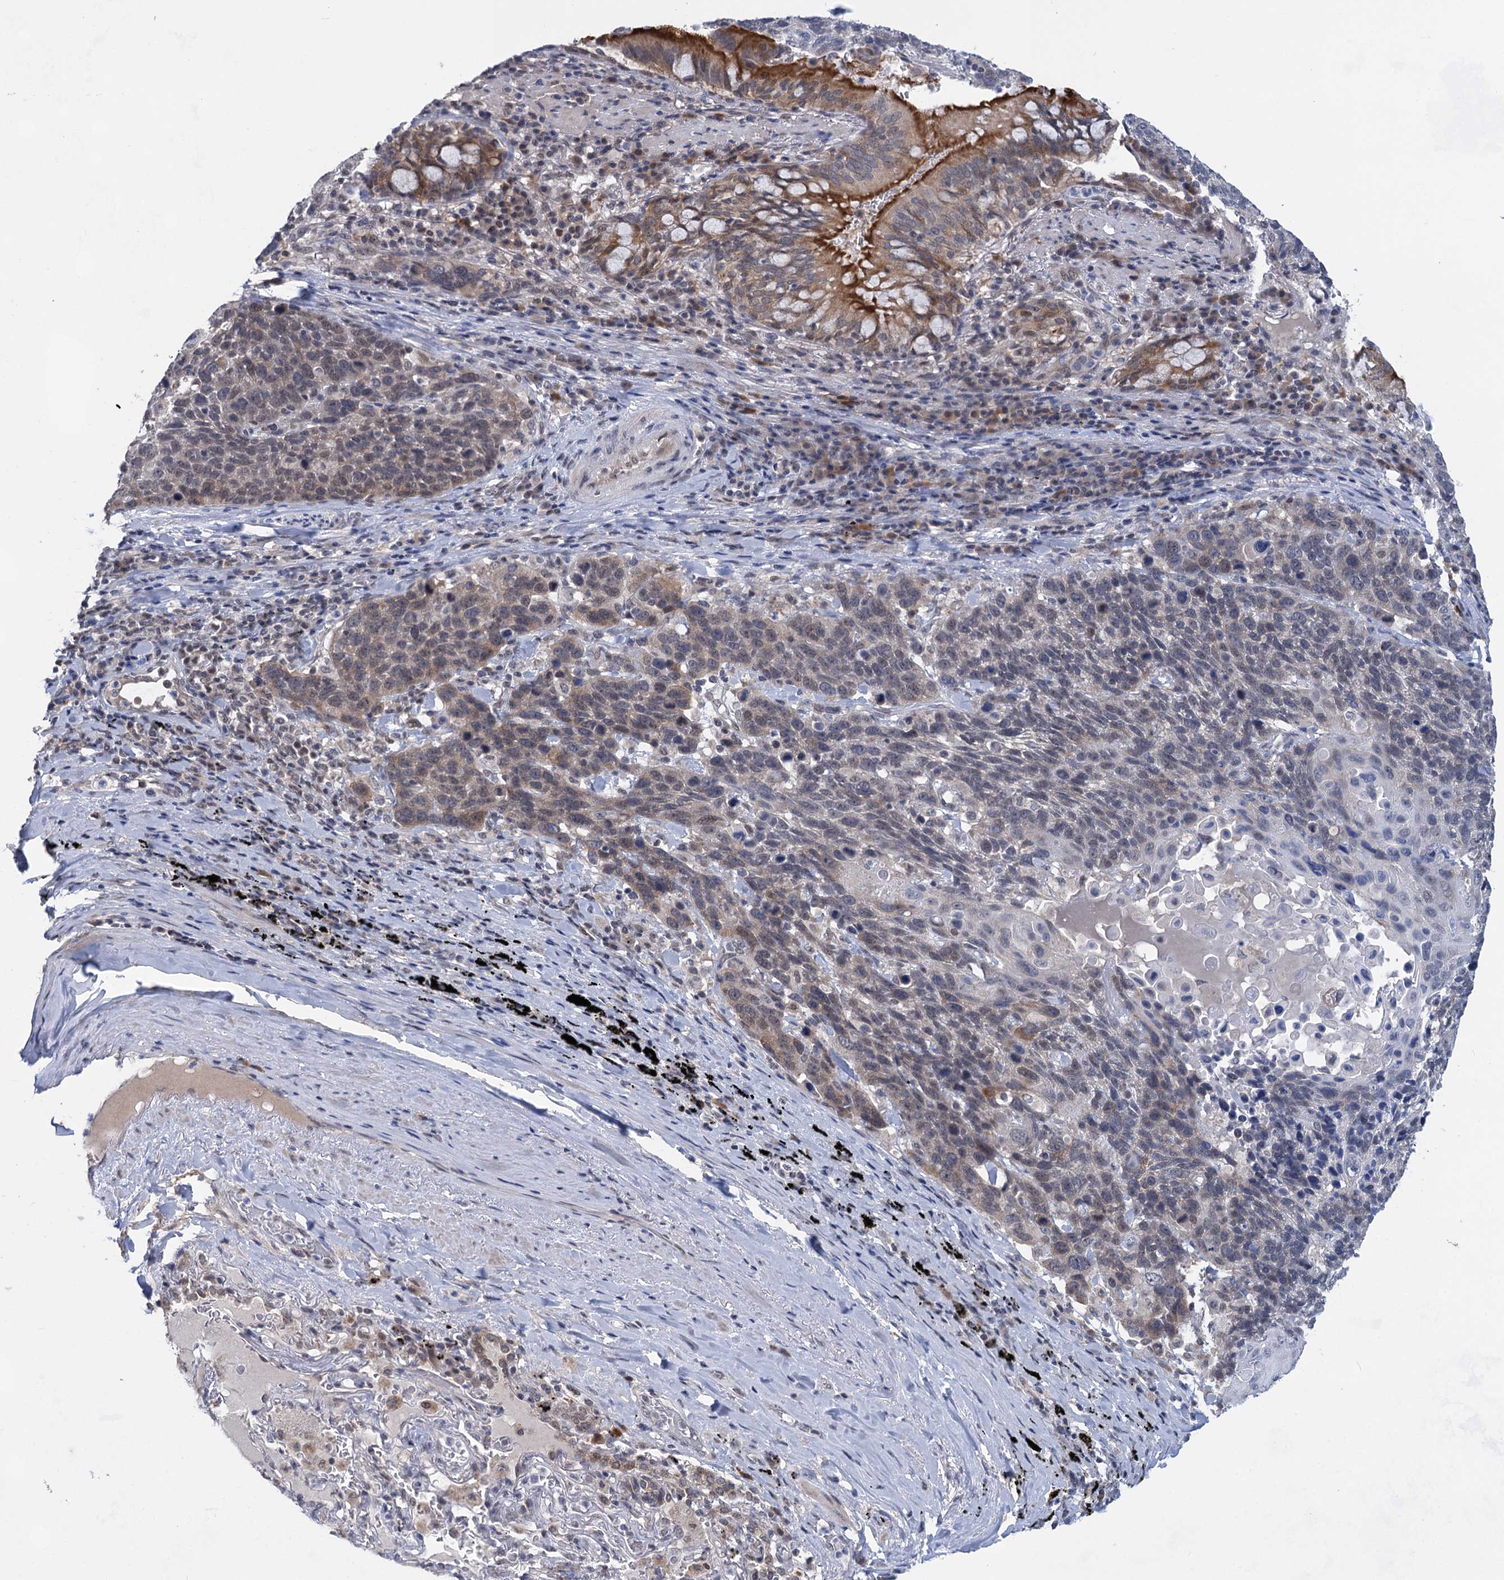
{"staining": {"intensity": "moderate", "quantity": "<25%", "location": "cytoplasmic/membranous"}, "tissue": "lung cancer", "cell_type": "Tumor cells", "image_type": "cancer", "snomed": [{"axis": "morphology", "description": "Squamous cell carcinoma, NOS"}, {"axis": "topography", "description": "Lung"}], "caption": "Brown immunohistochemical staining in human lung squamous cell carcinoma displays moderate cytoplasmic/membranous staining in about <25% of tumor cells.", "gene": "TTC17", "patient": {"sex": "male", "age": 66}}